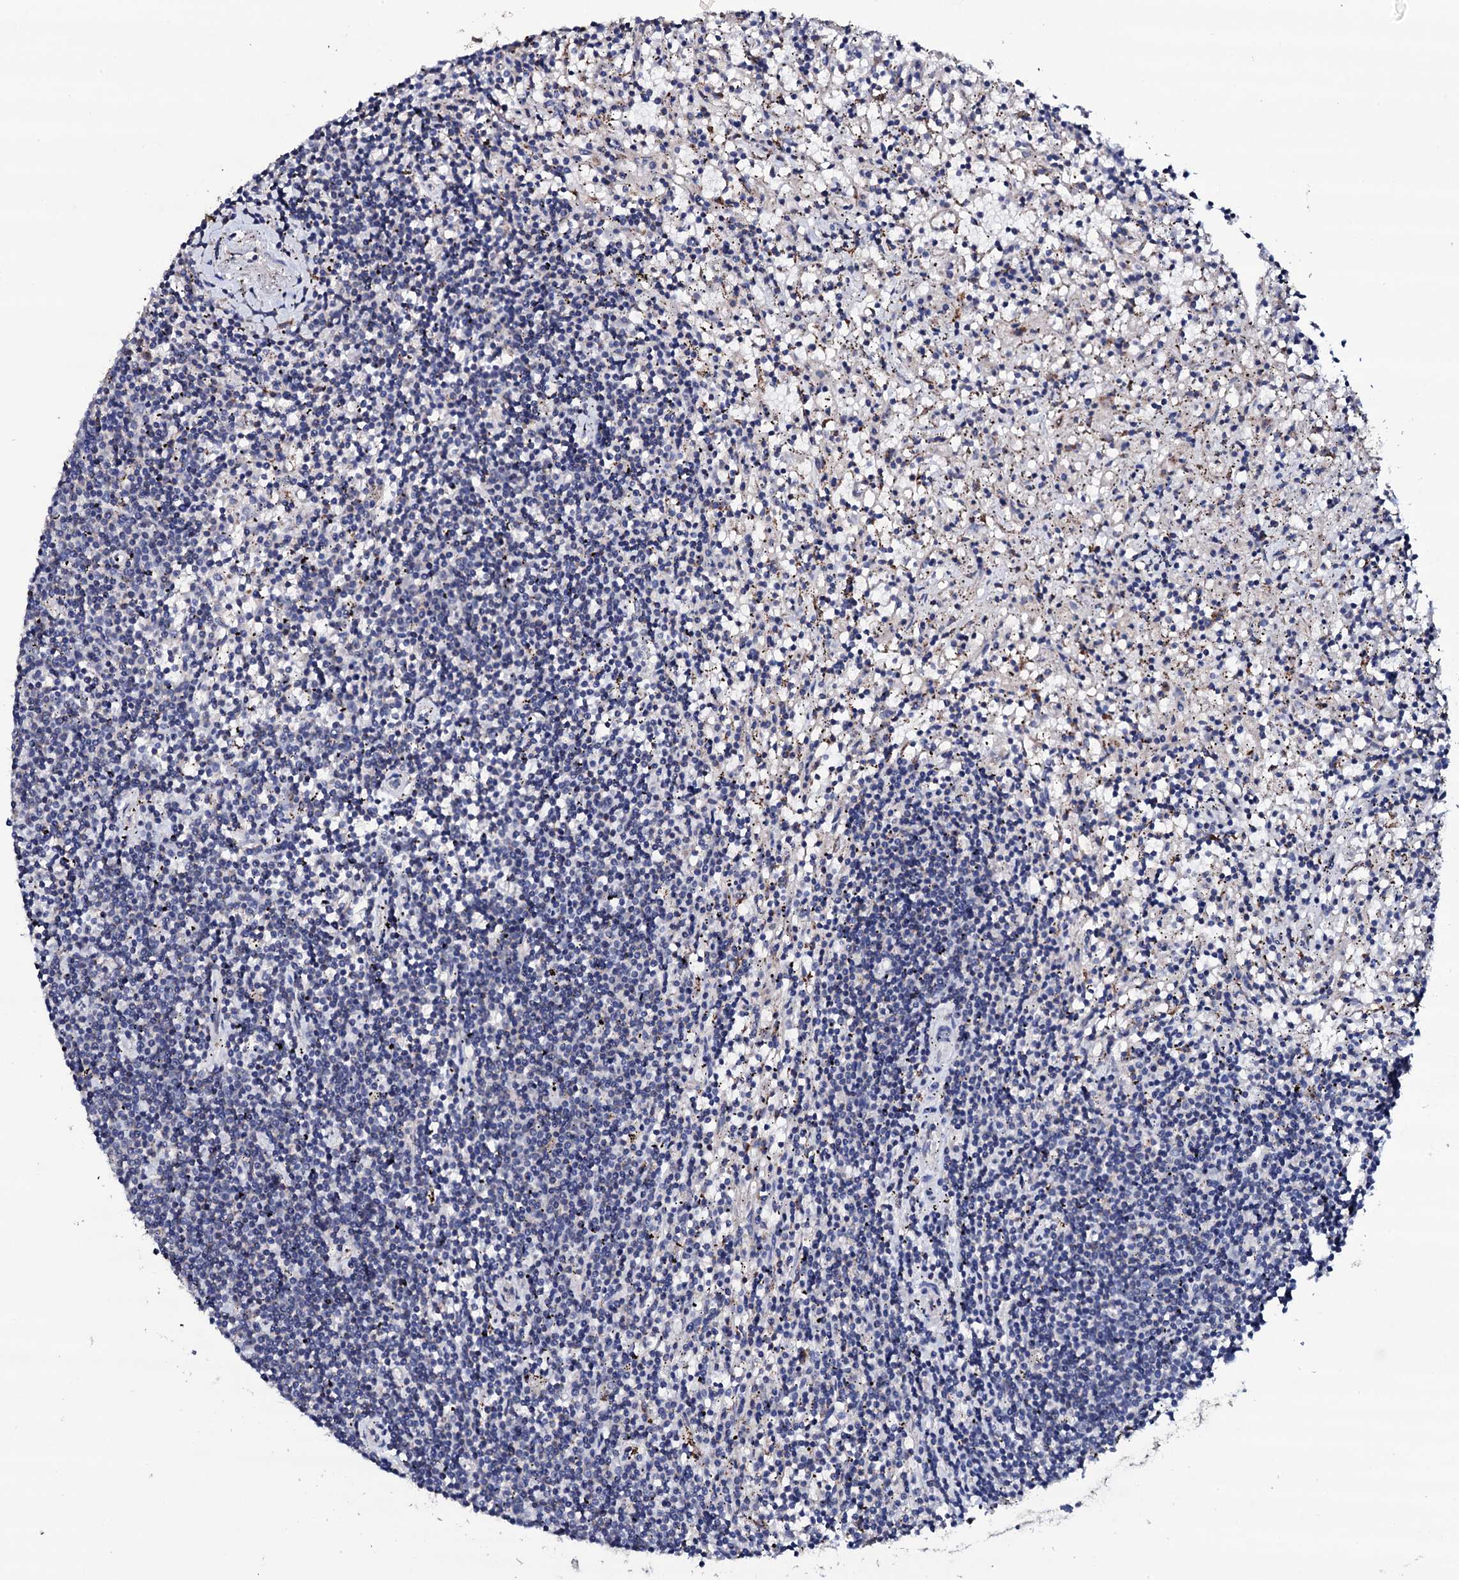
{"staining": {"intensity": "negative", "quantity": "none", "location": "none"}, "tissue": "lymphoma", "cell_type": "Tumor cells", "image_type": "cancer", "snomed": [{"axis": "morphology", "description": "Malignant lymphoma, non-Hodgkin's type, Low grade"}, {"axis": "topography", "description": "Spleen"}], "caption": "This is an IHC micrograph of human low-grade malignant lymphoma, non-Hodgkin's type. There is no staining in tumor cells.", "gene": "TCAF2", "patient": {"sex": "male", "age": 76}}